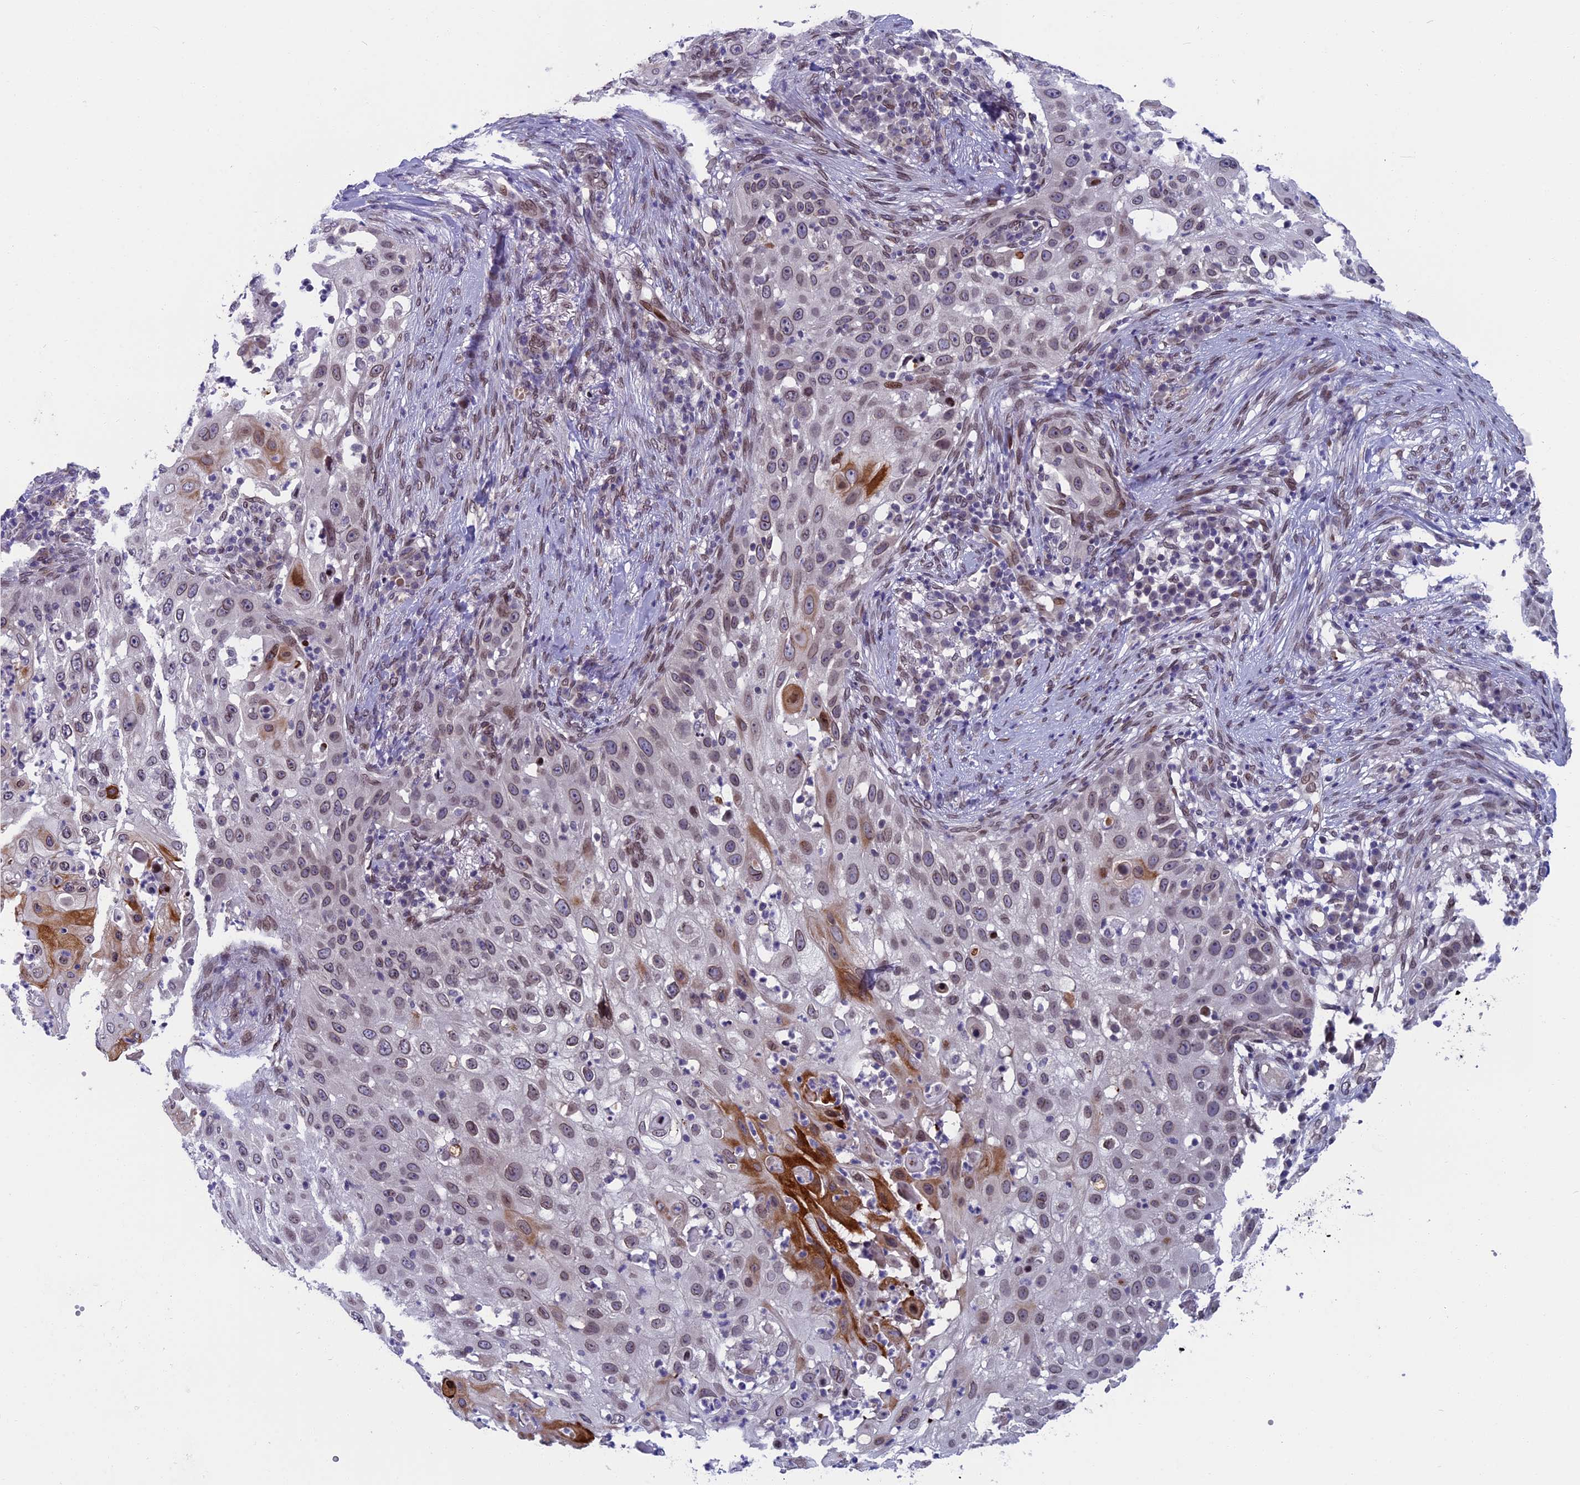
{"staining": {"intensity": "strong", "quantity": "<25%", "location": "cytoplasmic/membranous,nuclear"}, "tissue": "skin cancer", "cell_type": "Tumor cells", "image_type": "cancer", "snomed": [{"axis": "morphology", "description": "Squamous cell carcinoma, NOS"}, {"axis": "topography", "description": "Skin"}], "caption": "Brown immunohistochemical staining in skin cancer demonstrates strong cytoplasmic/membranous and nuclear staining in about <25% of tumor cells.", "gene": "GPSM1", "patient": {"sex": "female", "age": 44}}